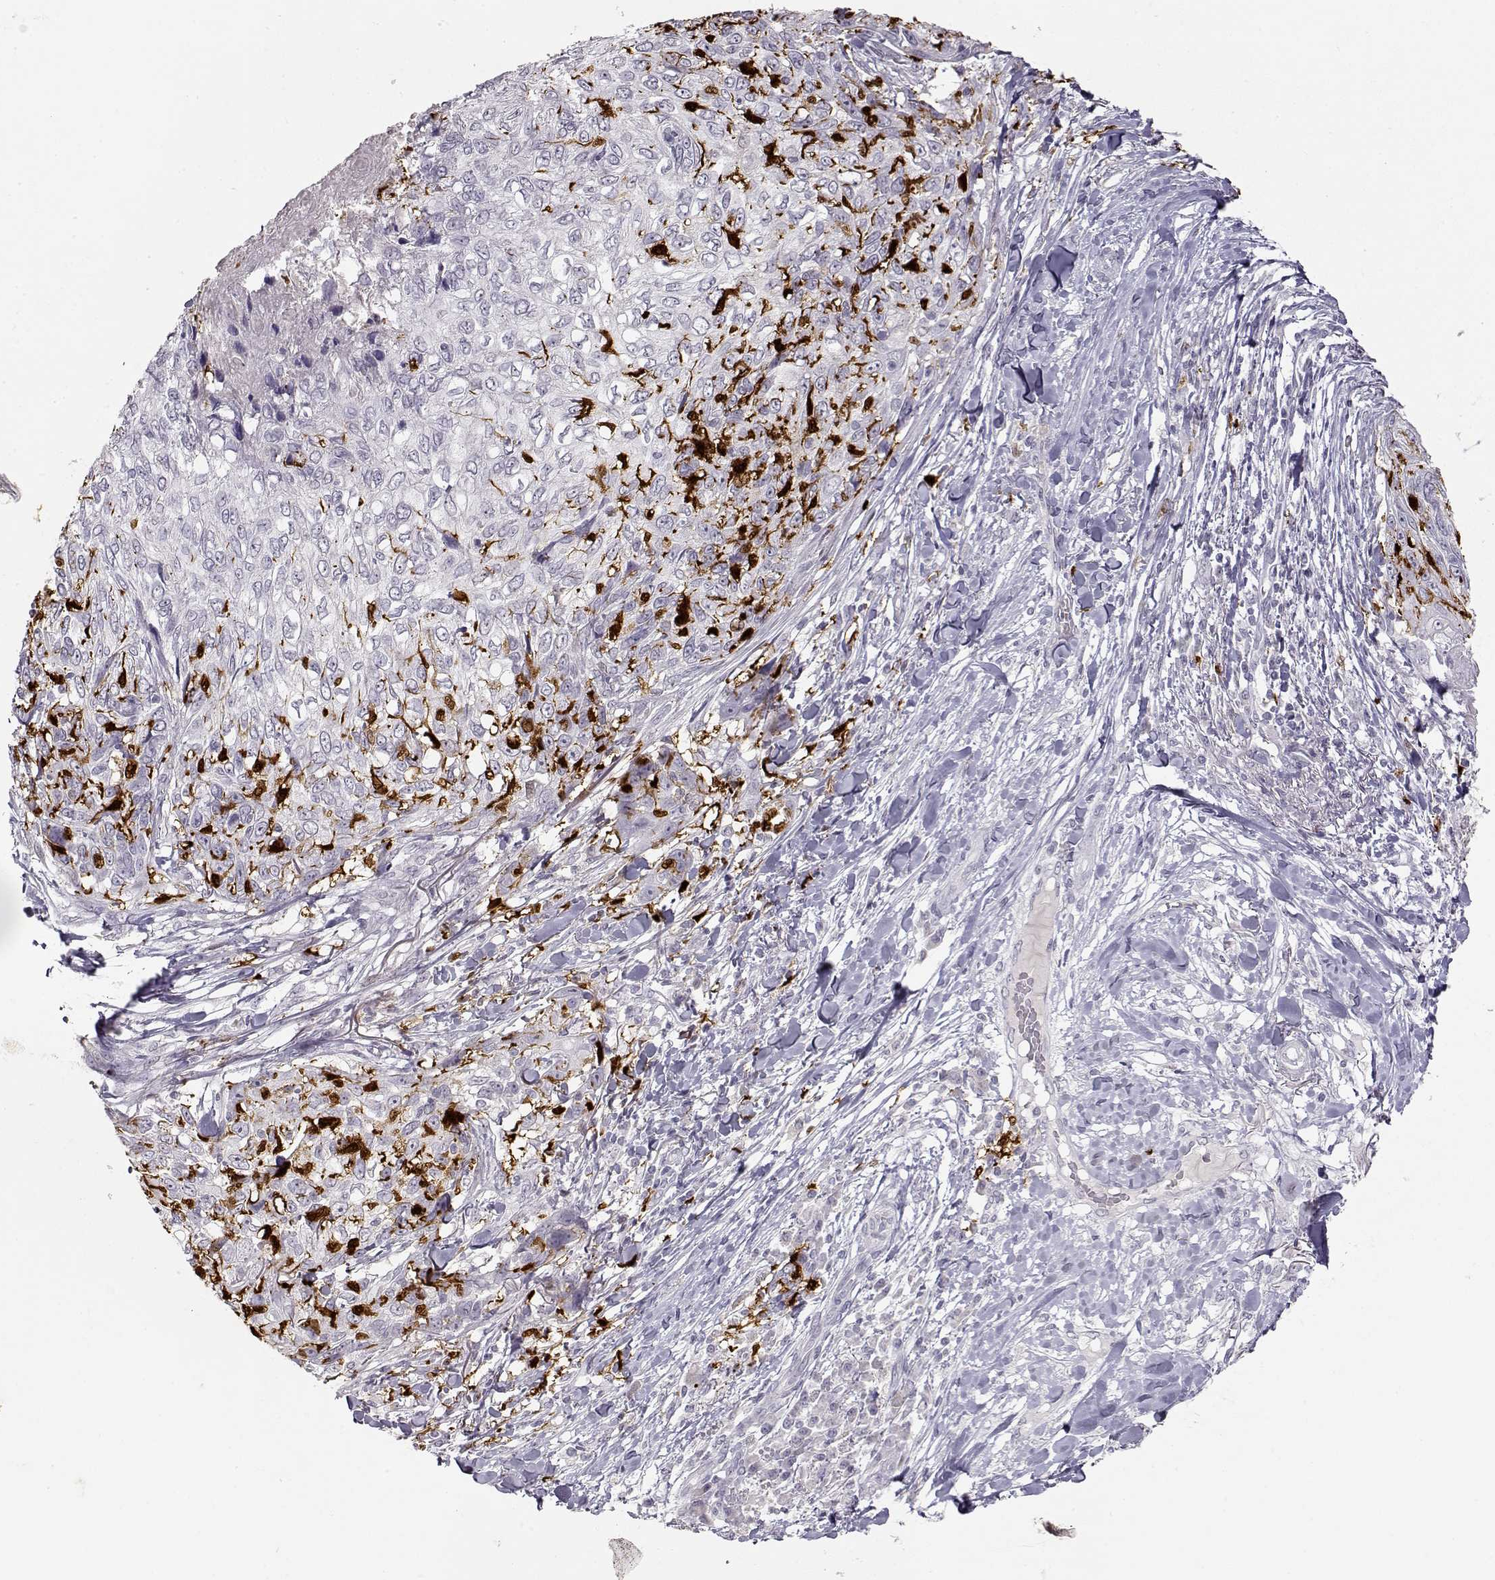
{"staining": {"intensity": "negative", "quantity": "none", "location": "none"}, "tissue": "skin cancer", "cell_type": "Tumor cells", "image_type": "cancer", "snomed": [{"axis": "morphology", "description": "Squamous cell carcinoma, NOS"}, {"axis": "topography", "description": "Skin"}], "caption": "Image shows no protein positivity in tumor cells of skin cancer tissue. (DAB (3,3'-diaminobenzidine) IHC with hematoxylin counter stain).", "gene": "S100B", "patient": {"sex": "male", "age": 92}}